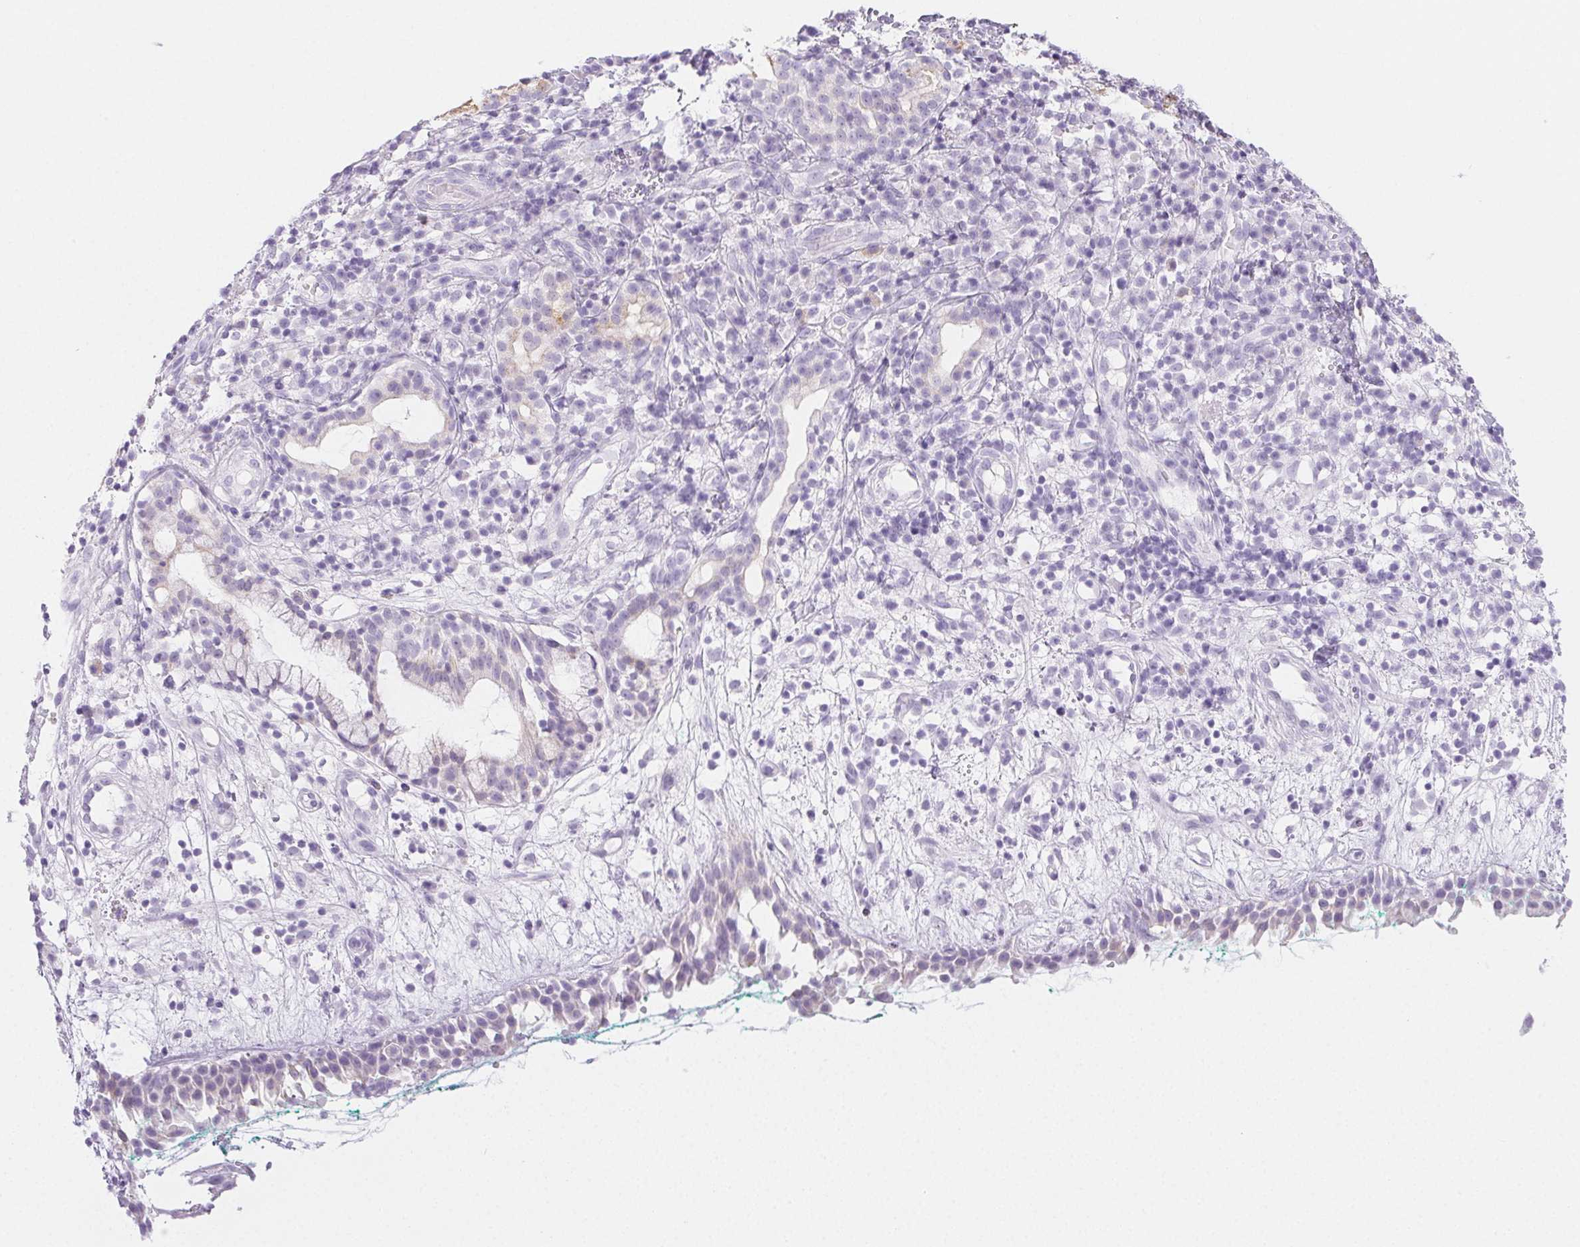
{"staining": {"intensity": "negative", "quantity": "none", "location": "none"}, "tissue": "nasopharynx", "cell_type": "Respiratory epithelial cells", "image_type": "normal", "snomed": [{"axis": "morphology", "description": "Normal tissue, NOS"}, {"axis": "morphology", "description": "Basal cell carcinoma"}, {"axis": "topography", "description": "Cartilage tissue"}, {"axis": "topography", "description": "Nasopharynx"}, {"axis": "topography", "description": "Oral tissue"}], "caption": "Immunohistochemistry photomicrograph of unremarkable nasopharynx: human nasopharynx stained with DAB (3,3'-diaminobenzidine) shows no significant protein staining in respiratory epithelial cells.", "gene": "PI3", "patient": {"sex": "female", "age": 77}}